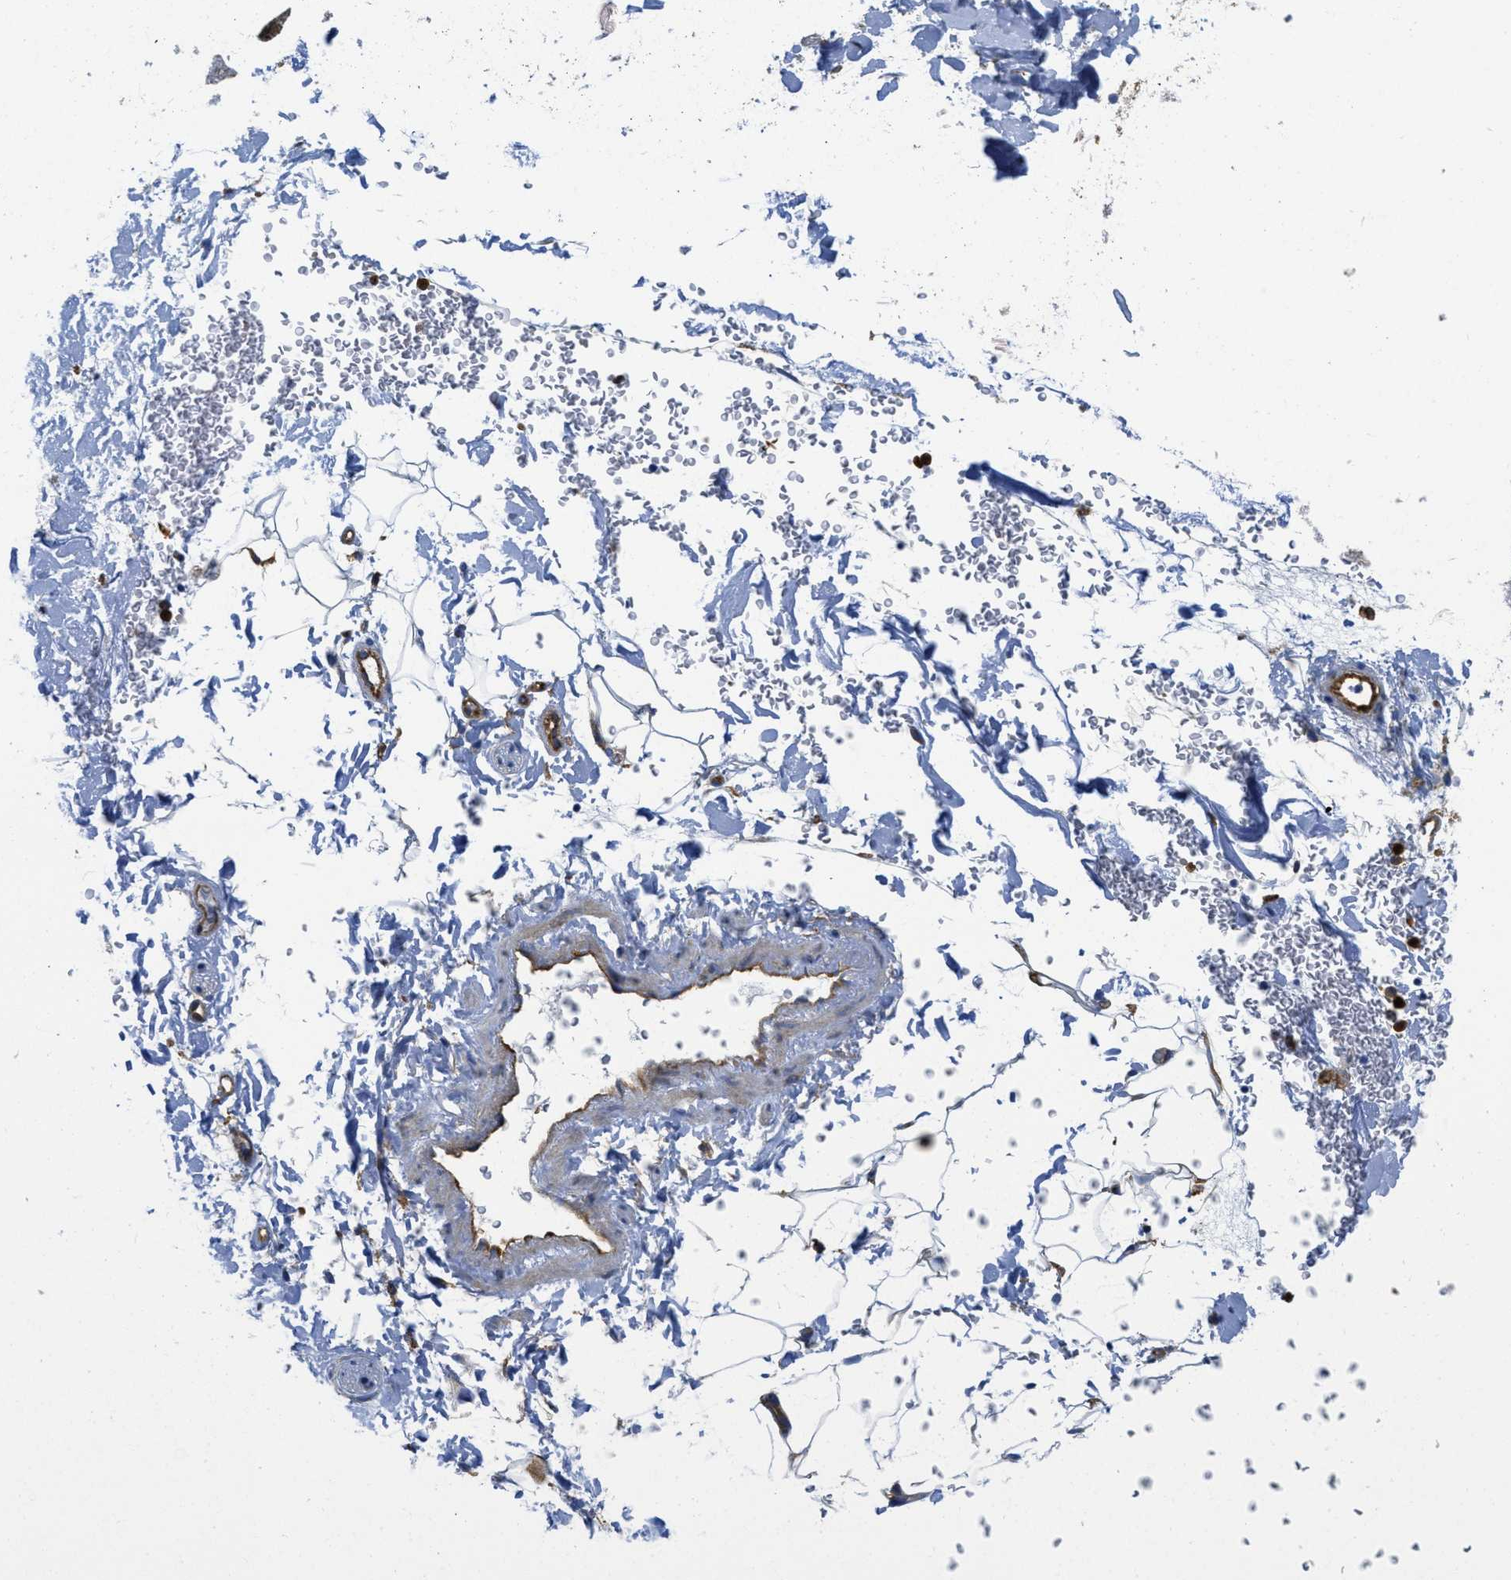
{"staining": {"intensity": "moderate", "quantity": ">75%", "location": "cytoplasmic/membranous"}, "tissue": "adipose tissue", "cell_type": "Adipocytes", "image_type": "normal", "snomed": [{"axis": "morphology", "description": "Normal tissue, NOS"}, {"axis": "topography", "description": "Cartilage tissue"}, {"axis": "topography", "description": "Bronchus"}], "caption": "Protein expression analysis of normal adipose tissue displays moderate cytoplasmic/membranous expression in about >75% of adipocytes.", "gene": "HIP1", "patient": {"sex": "female", "age": 73}}